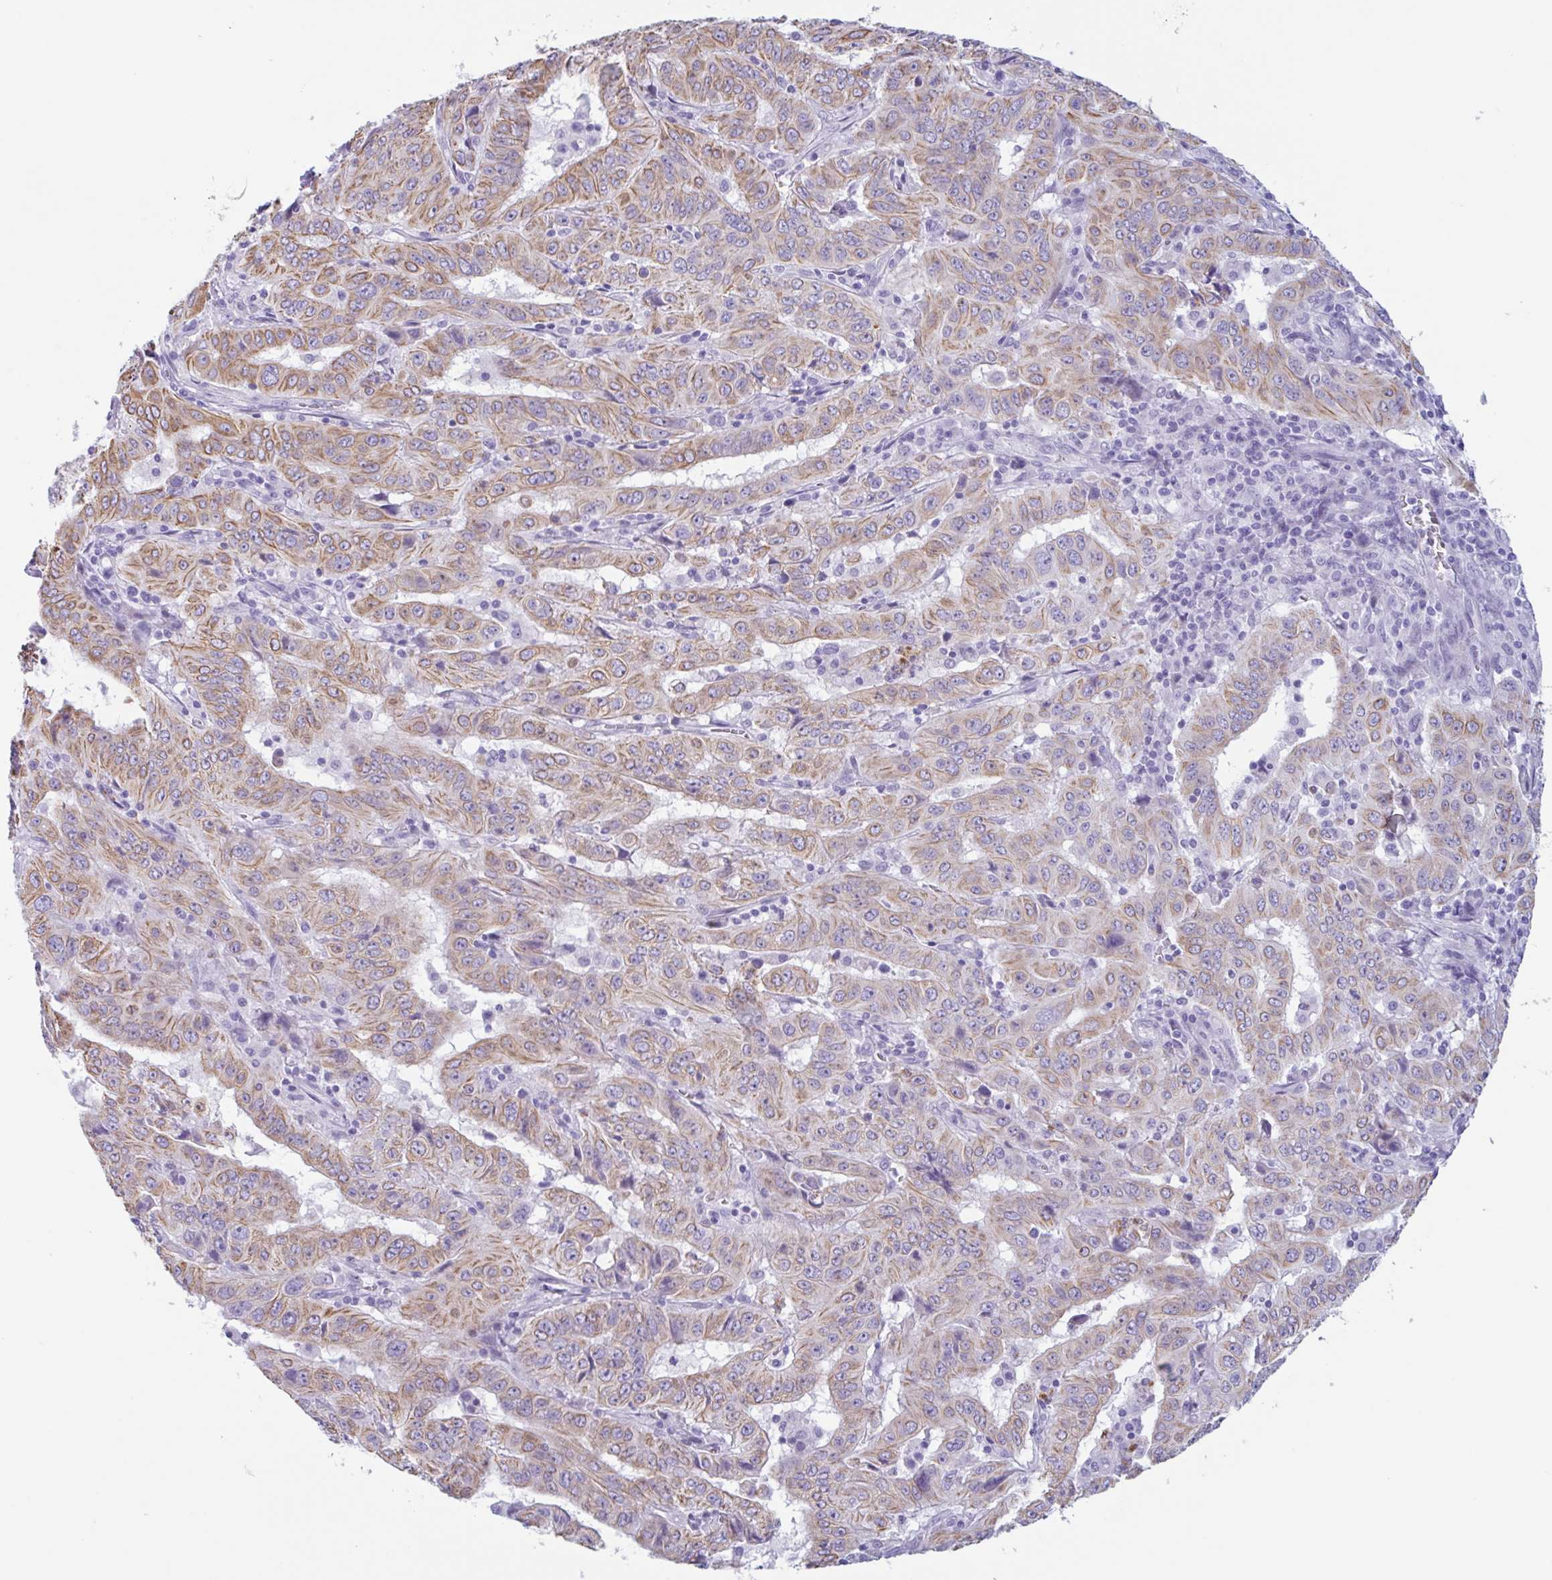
{"staining": {"intensity": "moderate", "quantity": ">75%", "location": "cytoplasmic/membranous"}, "tissue": "pancreatic cancer", "cell_type": "Tumor cells", "image_type": "cancer", "snomed": [{"axis": "morphology", "description": "Adenocarcinoma, NOS"}, {"axis": "topography", "description": "Pancreas"}], "caption": "Protein analysis of adenocarcinoma (pancreatic) tissue displays moderate cytoplasmic/membranous positivity in about >75% of tumor cells. (DAB (3,3'-diaminobenzidine) IHC with brightfield microscopy, high magnification).", "gene": "DTWD2", "patient": {"sex": "male", "age": 63}}